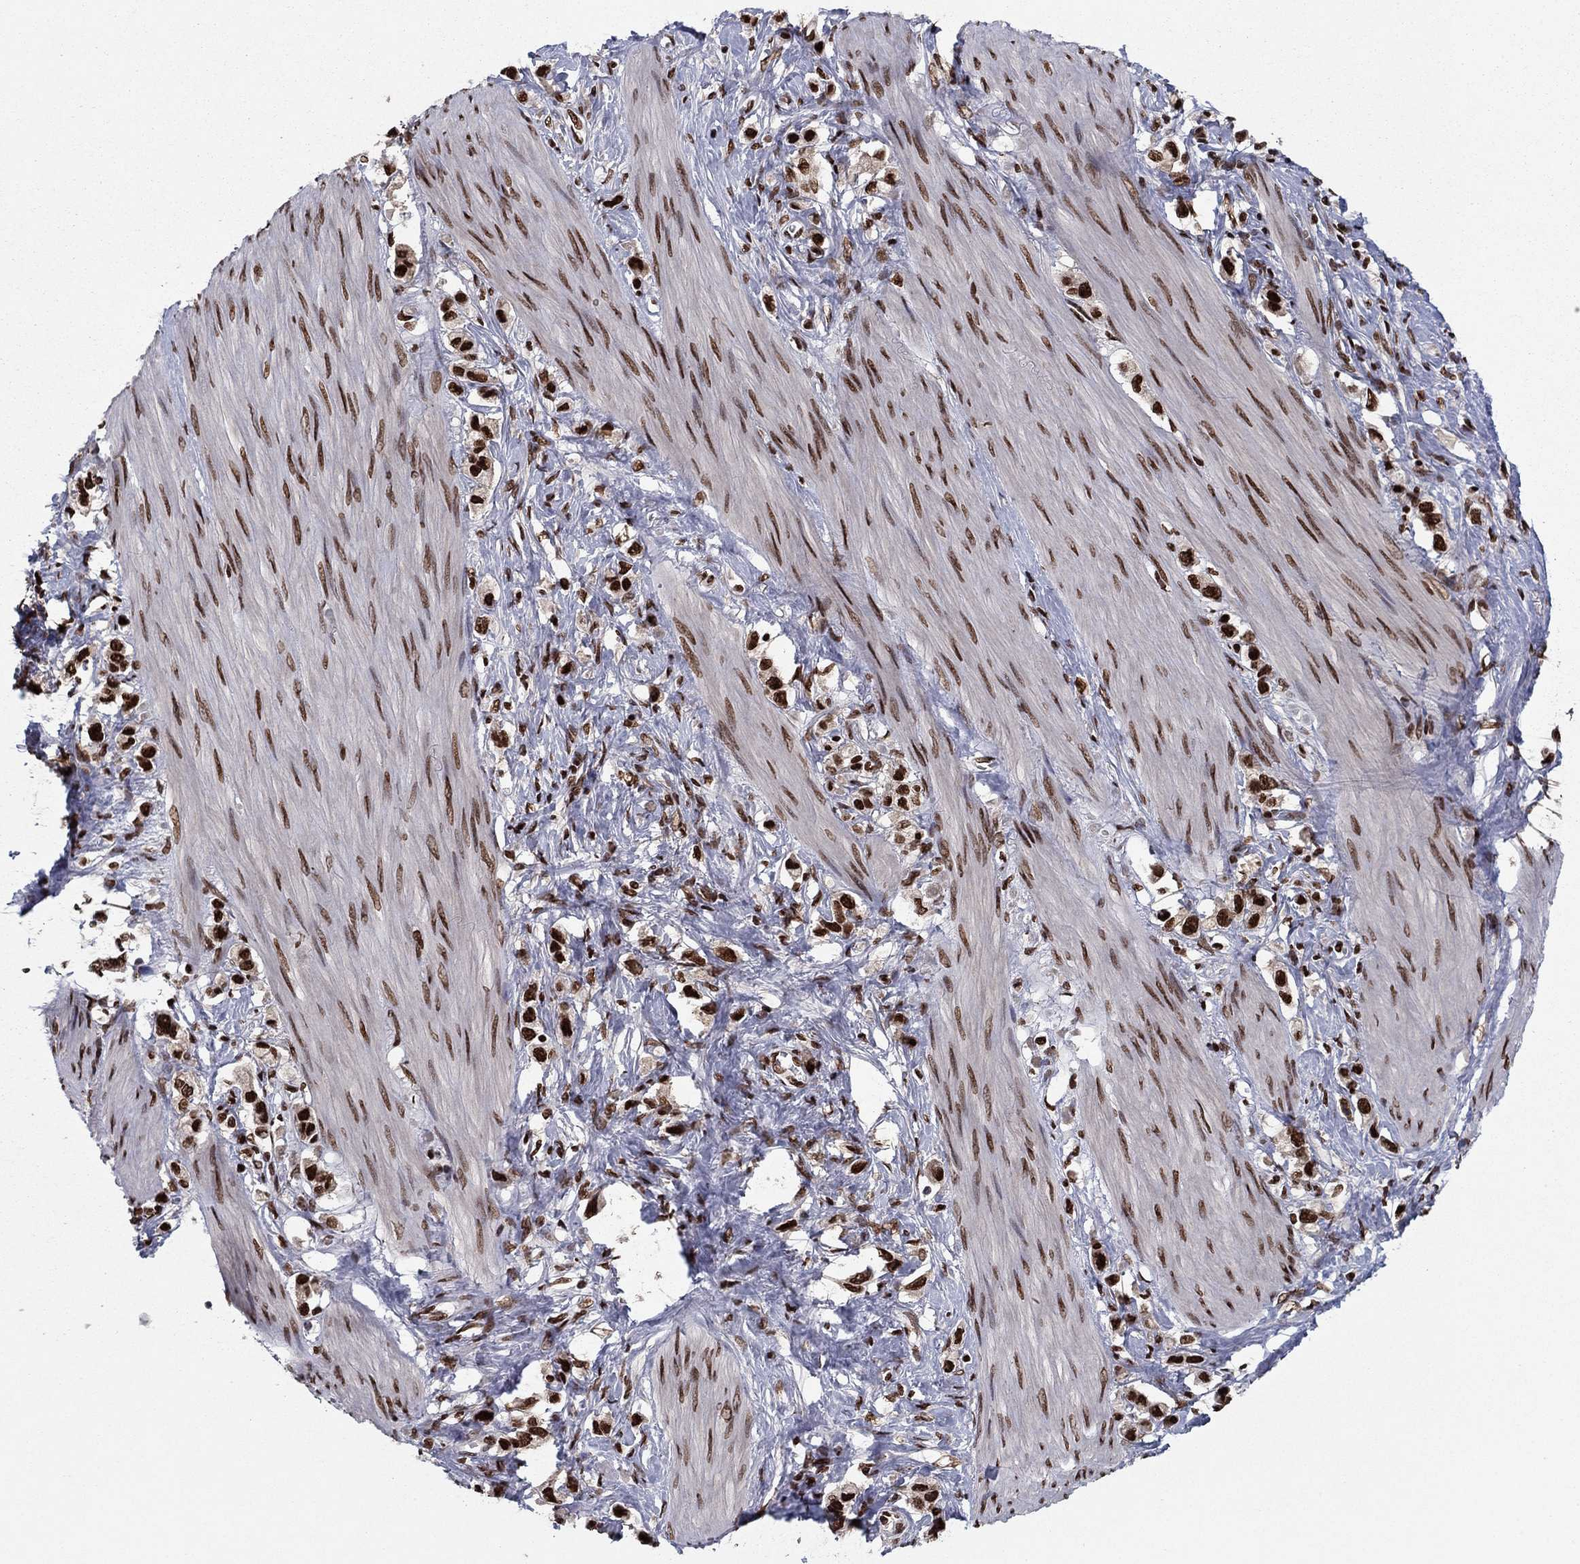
{"staining": {"intensity": "strong", "quantity": ">75%", "location": "nuclear"}, "tissue": "stomach cancer", "cell_type": "Tumor cells", "image_type": "cancer", "snomed": [{"axis": "morphology", "description": "Normal tissue, NOS"}, {"axis": "morphology", "description": "Adenocarcinoma, NOS"}, {"axis": "morphology", "description": "Adenocarcinoma, High grade"}, {"axis": "topography", "description": "Stomach, upper"}, {"axis": "topography", "description": "Stomach"}], "caption": "A brown stain shows strong nuclear expression of a protein in stomach cancer (high-grade adenocarcinoma) tumor cells.", "gene": "USP54", "patient": {"sex": "female", "age": 65}}